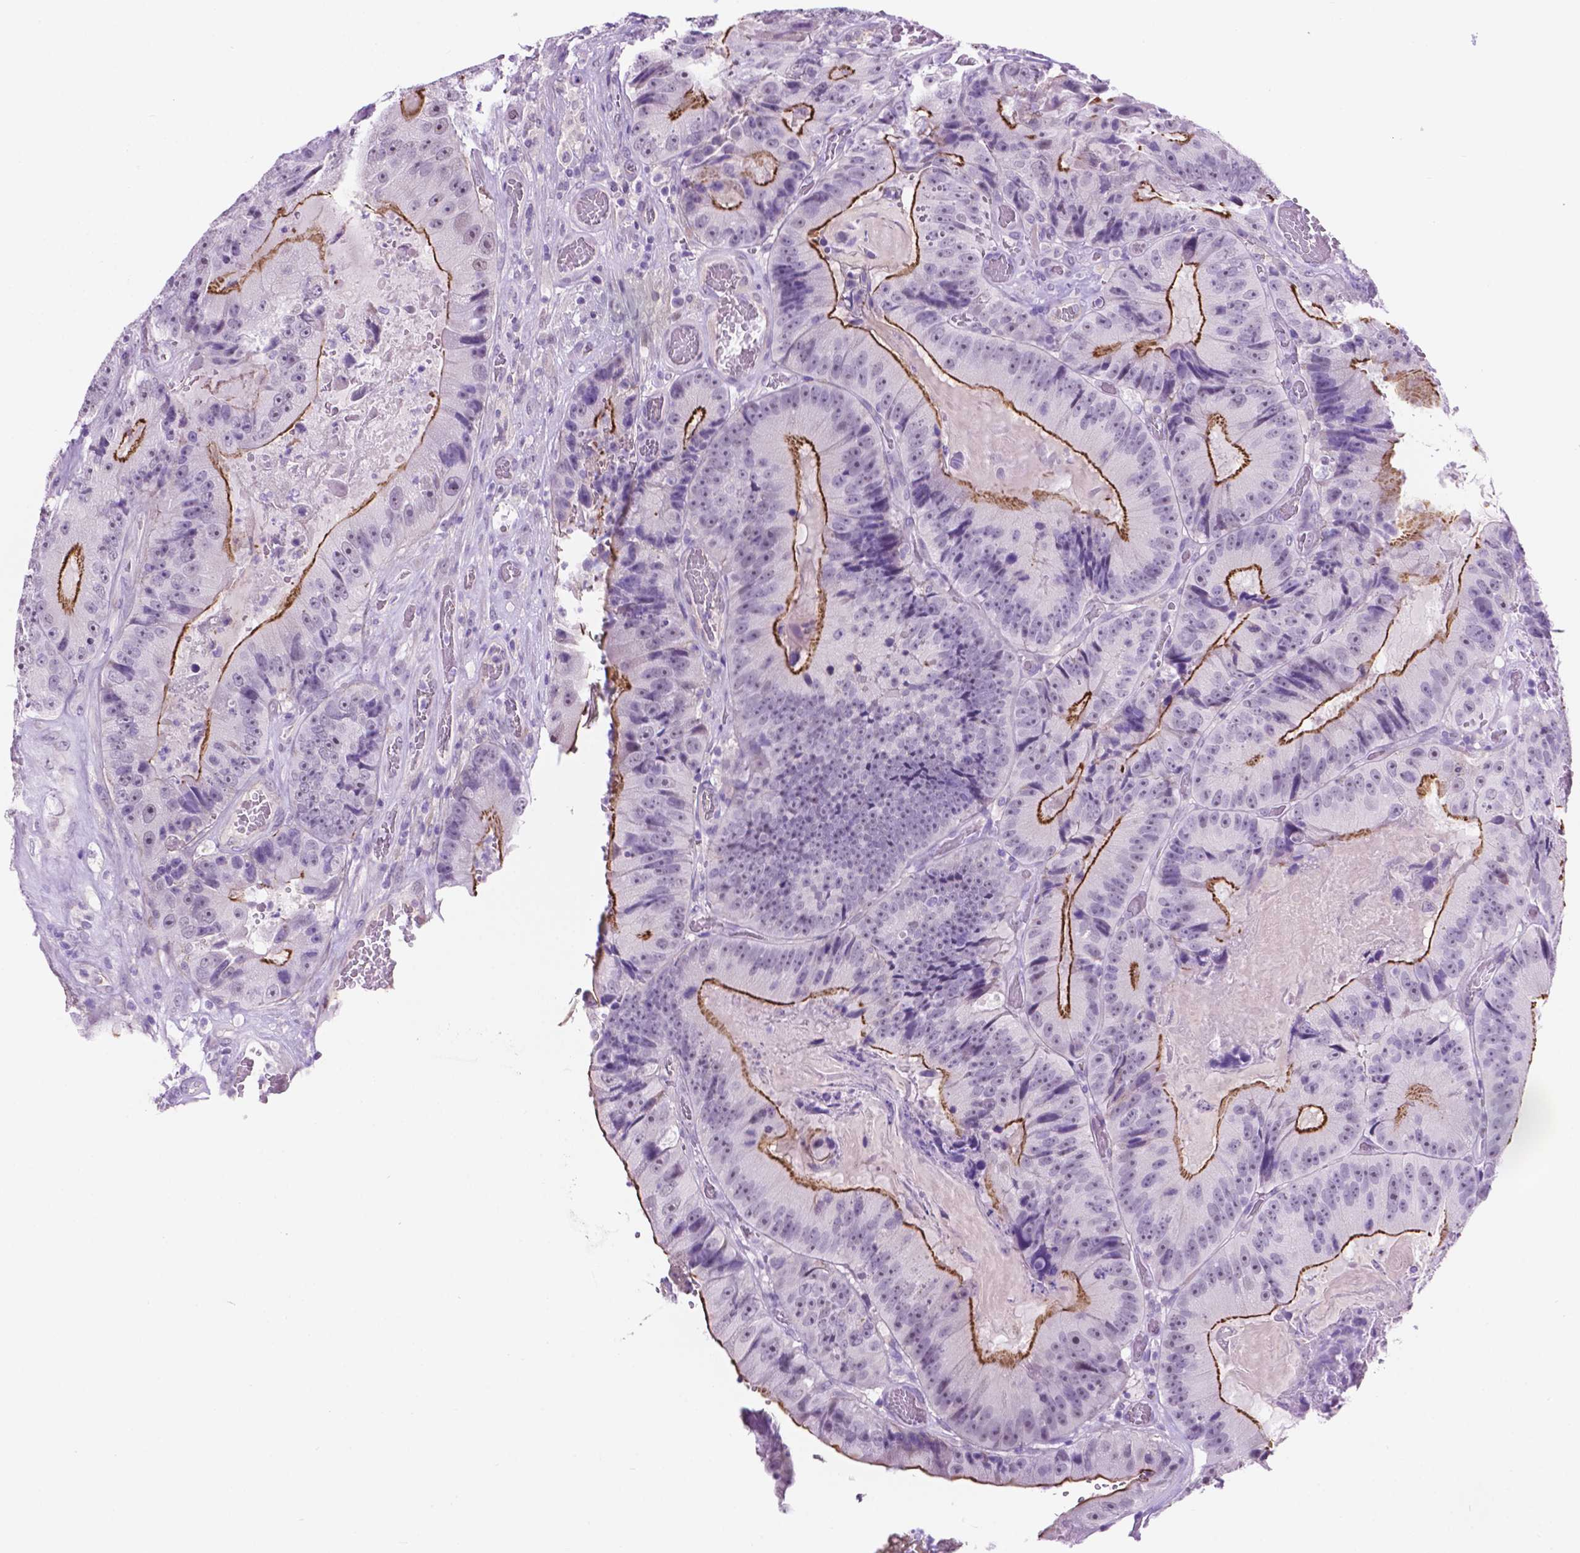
{"staining": {"intensity": "strong", "quantity": "<25%", "location": "cytoplasmic/membranous"}, "tissue": "colorectal cancer", "cell_type": "Tumor cells", "image_type": "cancer", "snomed": [{"axis": "morphology", "description": "Adenocarcinoma, NOS"}, {"axis": "topography", "description": "Colon"}], "caption": "Colorectal cancer (adenocarcinoma) was stained to show a protein in brown. There is medium levels of strong cytoplasmic/membranous staining in about <25% of tumor cells. Nuclei are stained in blue.", "gene": "ACY3", "patient": {"sex": "female", "age": 86}}